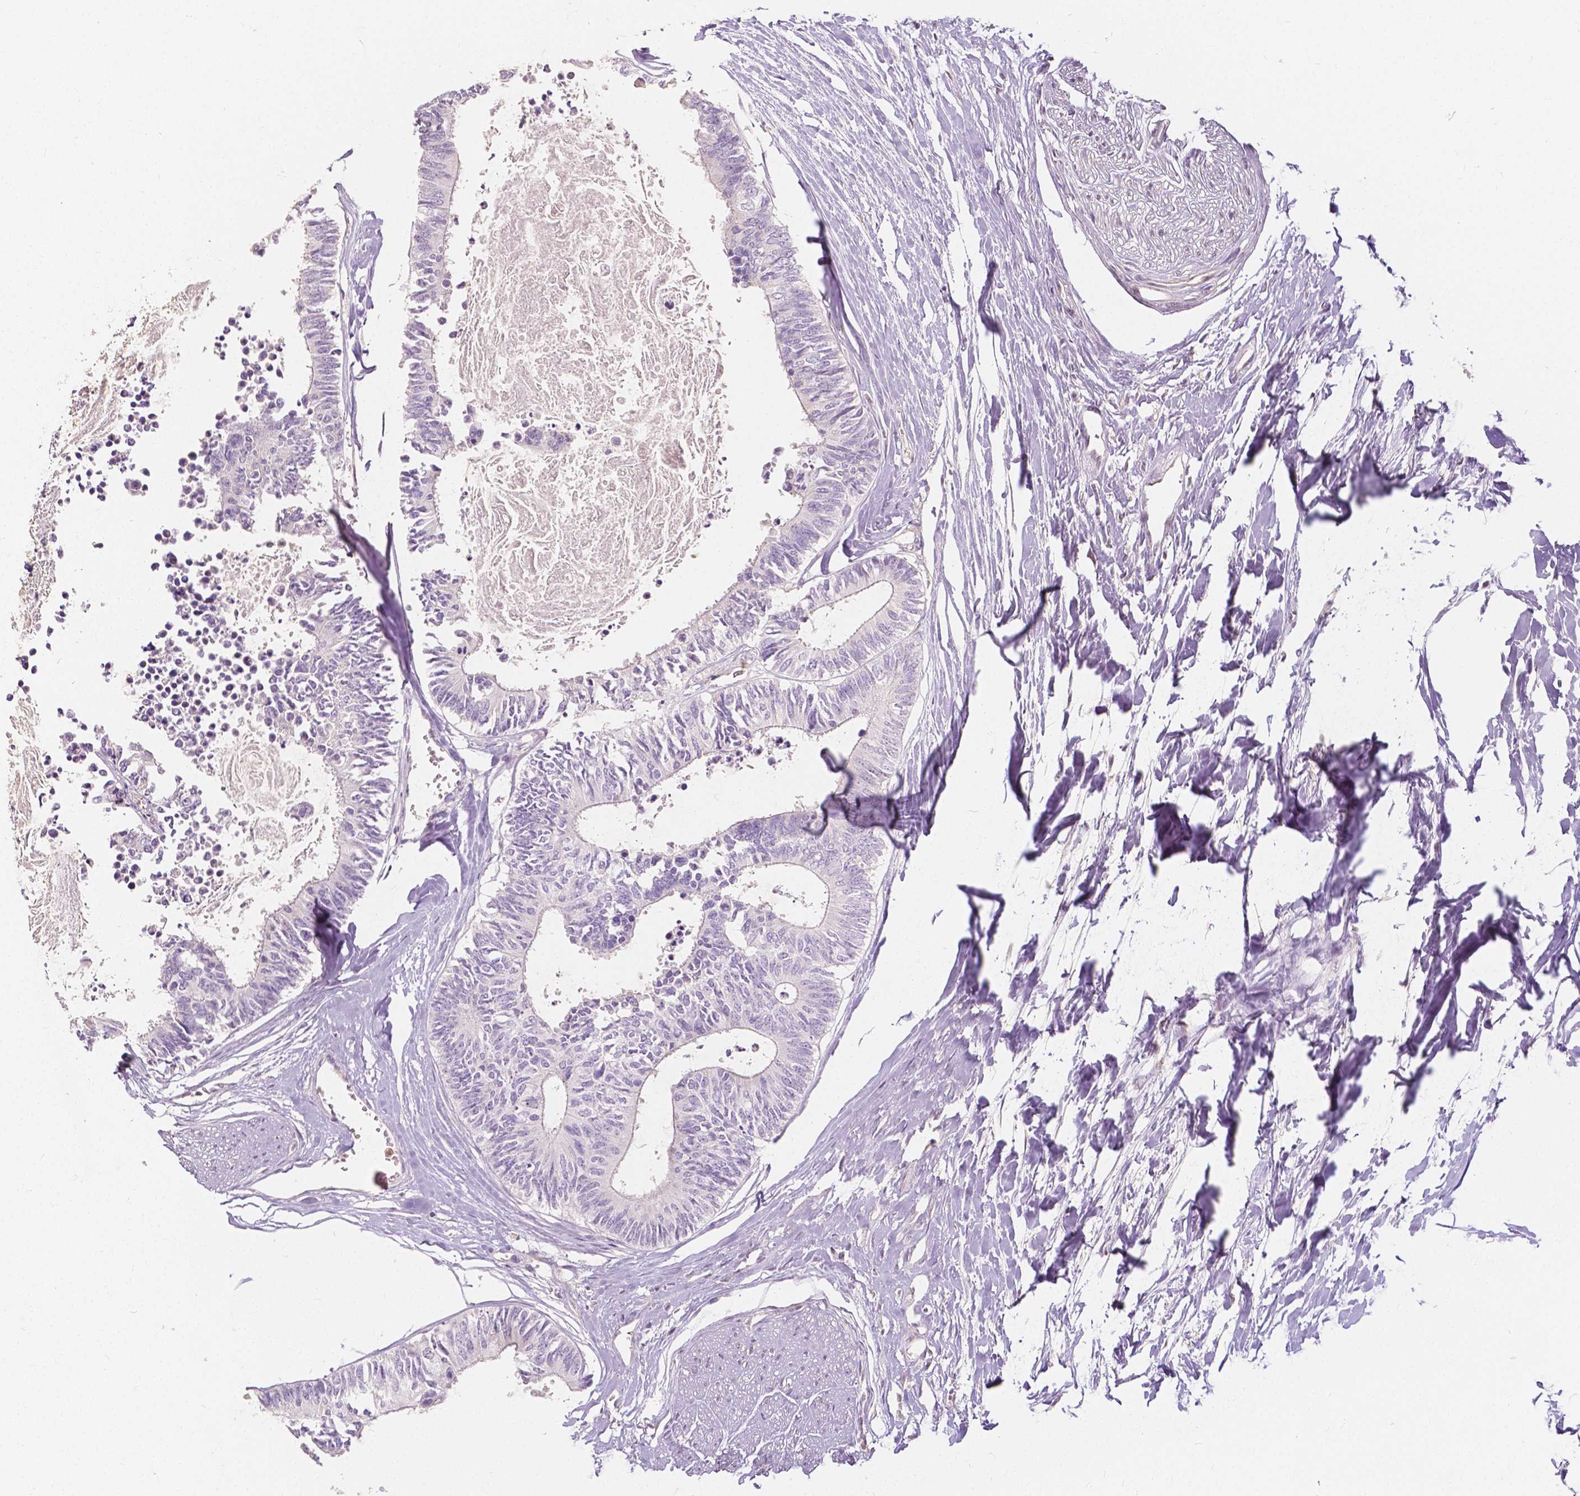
{"staining": {"intensity": "negative", "quantity": "none", "location": "none"}, "tissue": "colorectal cancer", "cell_type": "Tumor cells", "image_type": "cancer", "snomed": [{"axis": "morphology", "description": "Adenocarcinoma, NOS"}, {"axis": "topography", "description": "Colon"}, {"axis": "topography", "description": "Rectum"}], "caption": "A high-resolution image shows IHC staining of colorectal cancer (adenocarcinoma), which shows no significant positivity in tumor cells. (Brightfield microscopy of DAB IHC at high magnification).", "gene": "NAPRT", "patient": {"sex": "male", "age": 57}}